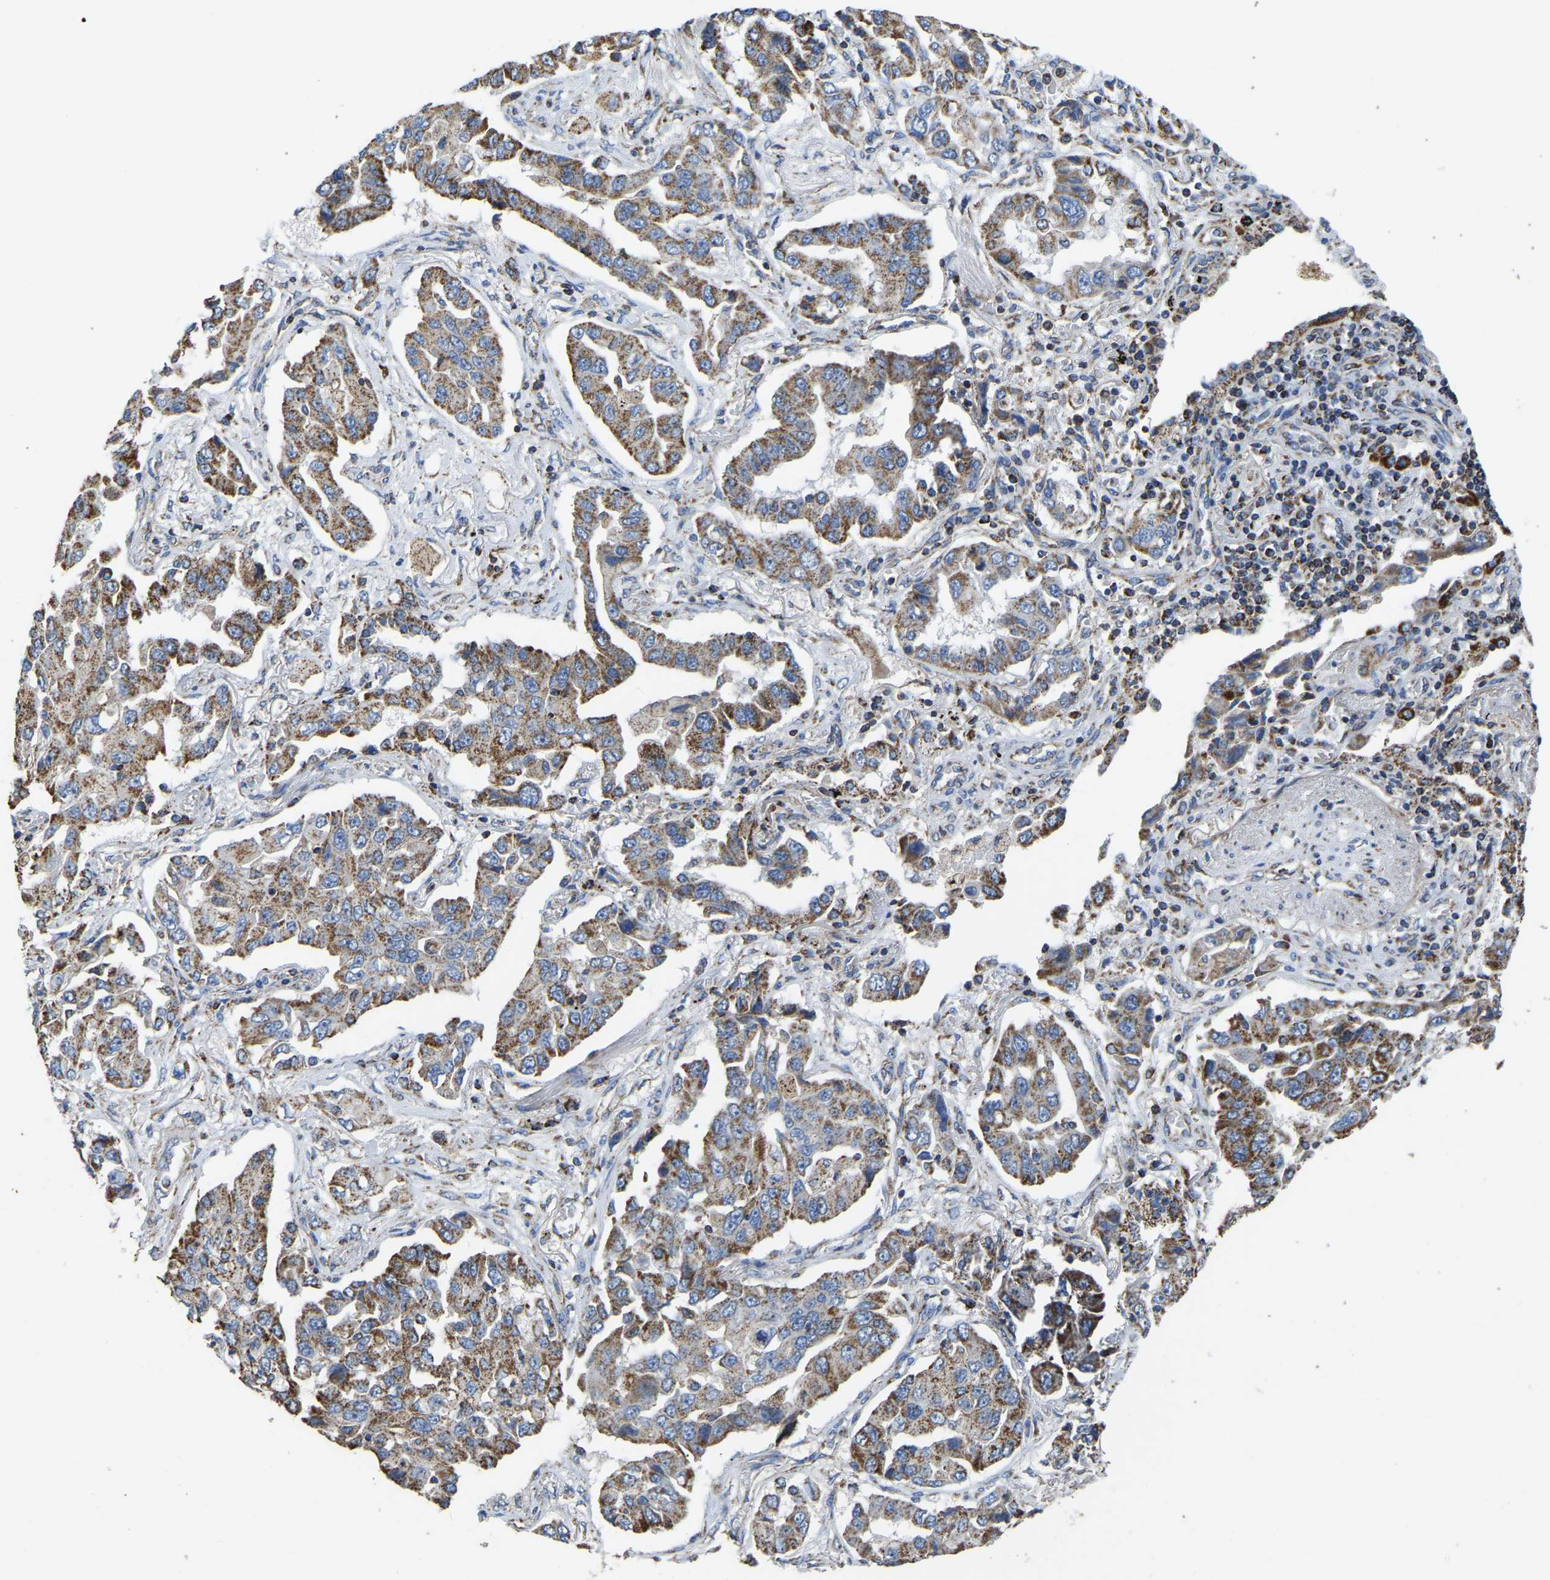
{"staining": {"intensity": "moderate", "quantity": ">75%", "location": "cytoplasmic/membranous"}, "tissue": "lung cancer", "cell_type": "Tumor cells", "image_type": "cancer", "snomed": [{"axis": "morphology", "description": "Adenocarcinoma, NOS"}, {"axis": "topography", "description": "Lung"}], "caption": "A brown stain highlights moderate cytoplasmic/membranous staining of a protein in human adenocarcinoma (lung) tumor cells.", "gene": "ETFA", "patient": {"sex": "female", "age": 65}}